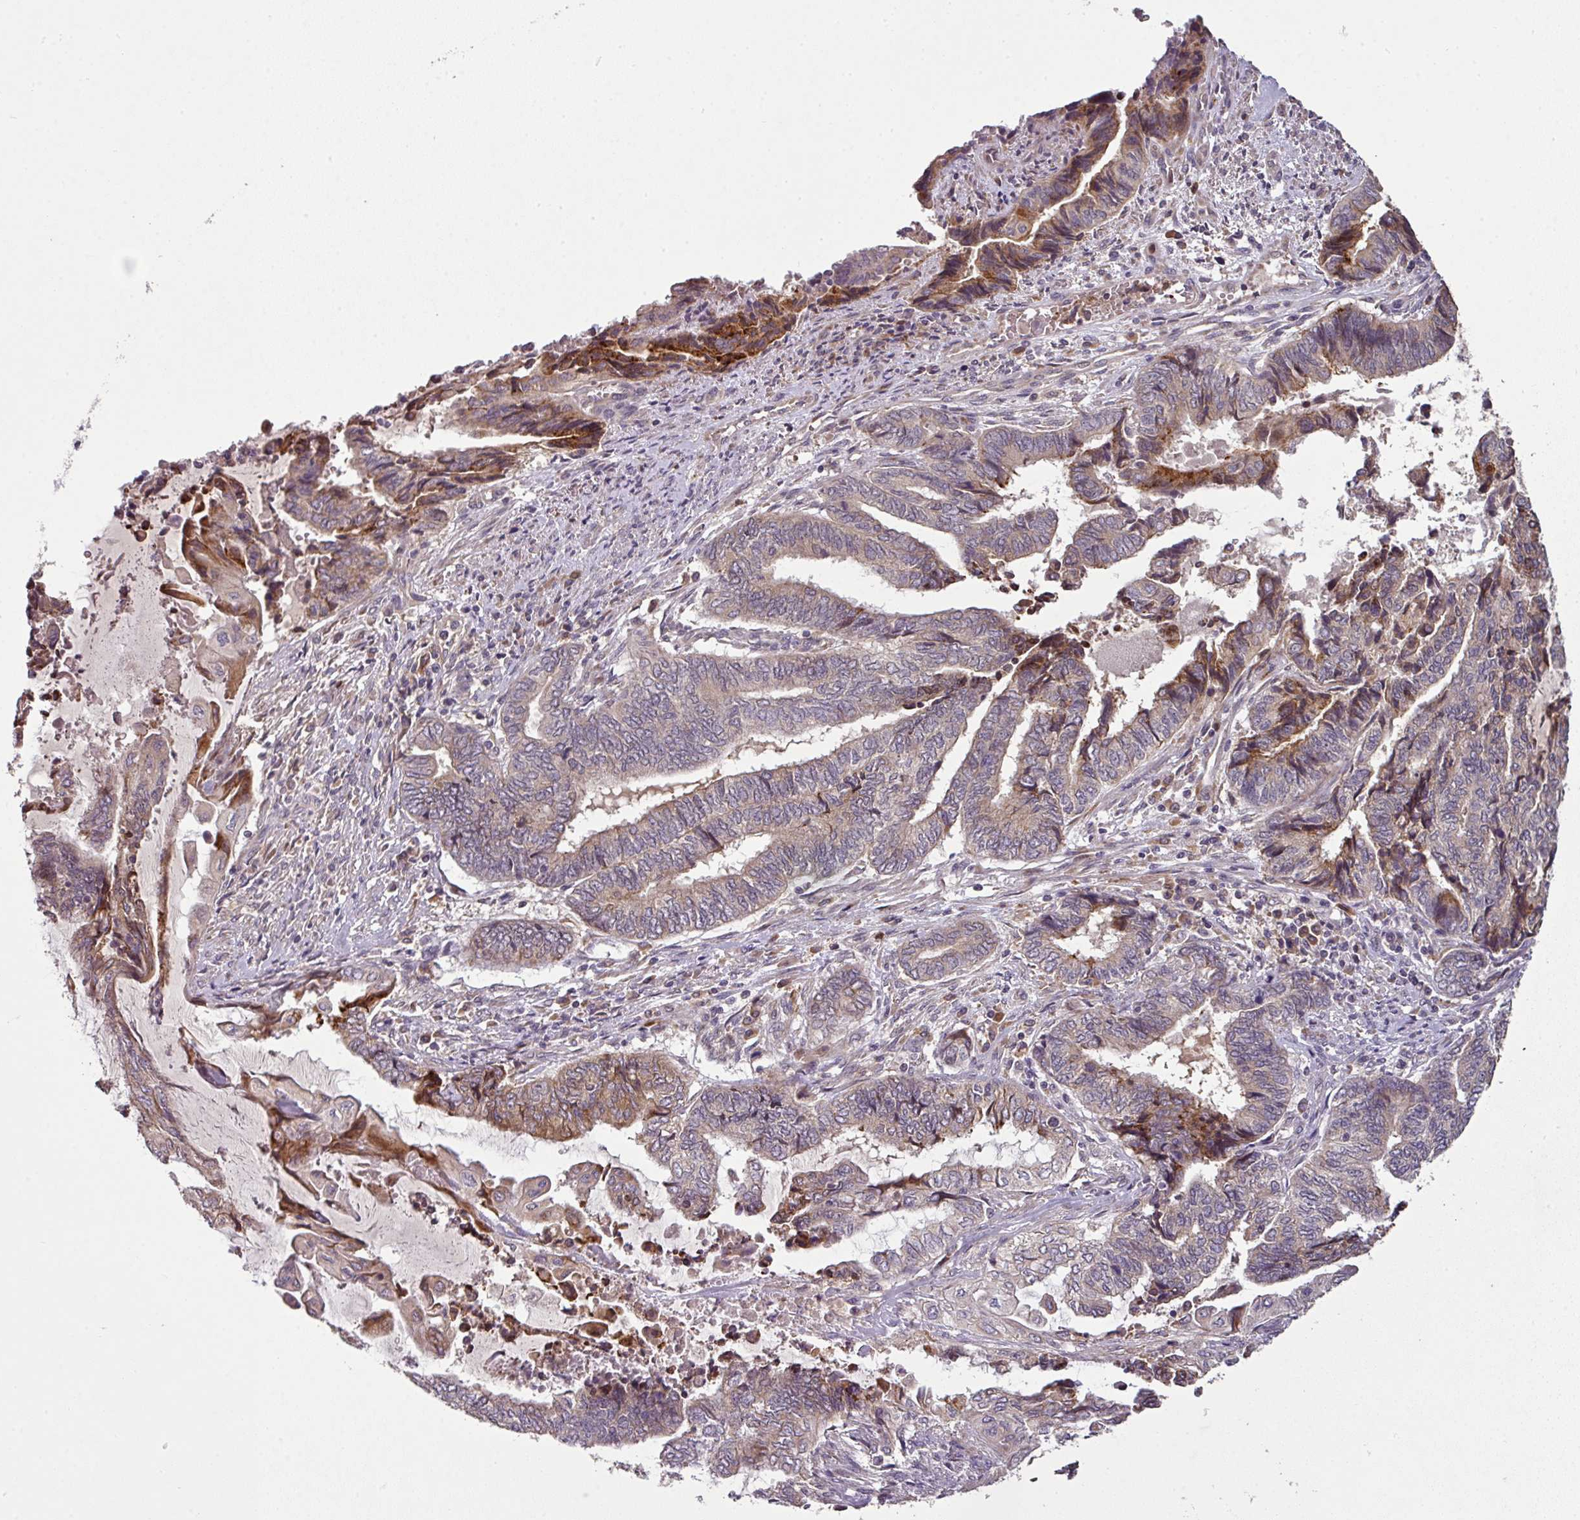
{"staining": {"intensity": "moderate", "quantity": "25%-75%", "location": "cytoplasmic/membranous"}, "tissue": "endometrial cancer", "cell_type": "Tumor cells", "image_type": "cancer", "snomed": [{"axis": "morphology", "description": "Adenocarcinoma, NOS"}, {"axis": "topography", "description": "Uterus"}, {"axis": "topography", "description": "Endometrium"}], "caption": "DAB immunohistochemical staining of human adenocarcinoma (endometrial) displays moderate cytoplasmic/membranous protein expression in approximately 25%-75% of tumor cells. The staining was performed using DAB, with brown indicating positive protein expression. Nuclei are stained blue with hematoxylin.", "gene": "SPCS3", "patient": {"sex": "female", "age": 70}}